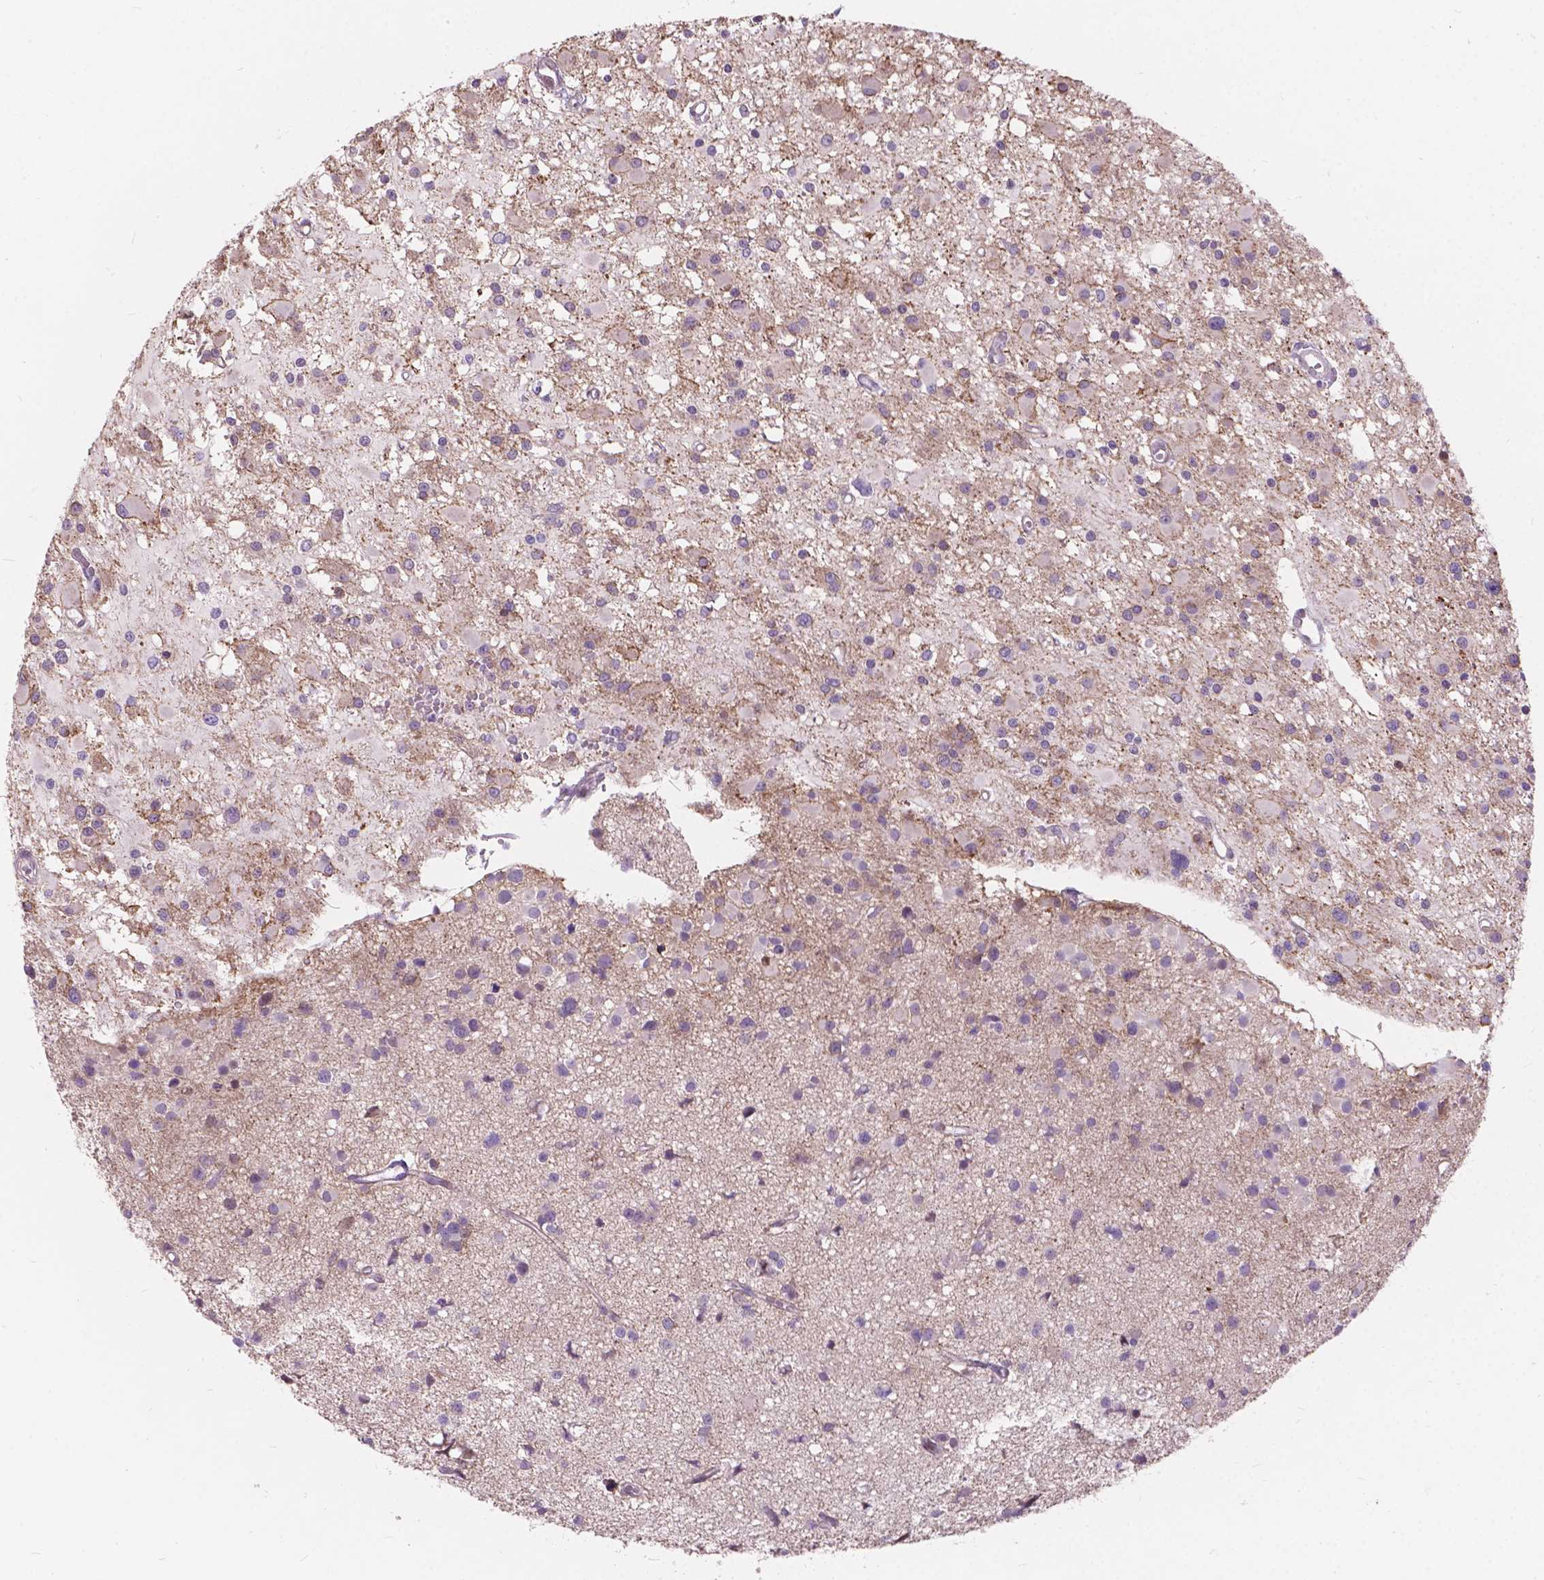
{"staining": {"intensity": "negative", "quantity": "none", "location": "none"}, "tissue": "glioma", "cell_type": "Tumor cells", "image_type": "cancer", "snomed": [{"axis": "morphology", "description": "Glioma, malignant, High grade"}, {"axis": "topography", "description": "Brain"}], "caption": "Image shows no significant protein staining in tumor cells of malignant high-grade glioma. (DAB immunohistochemistry (IHC), high magnification).", "gene": "MYH14", "patient": {"sex": "male", "age": 54}}